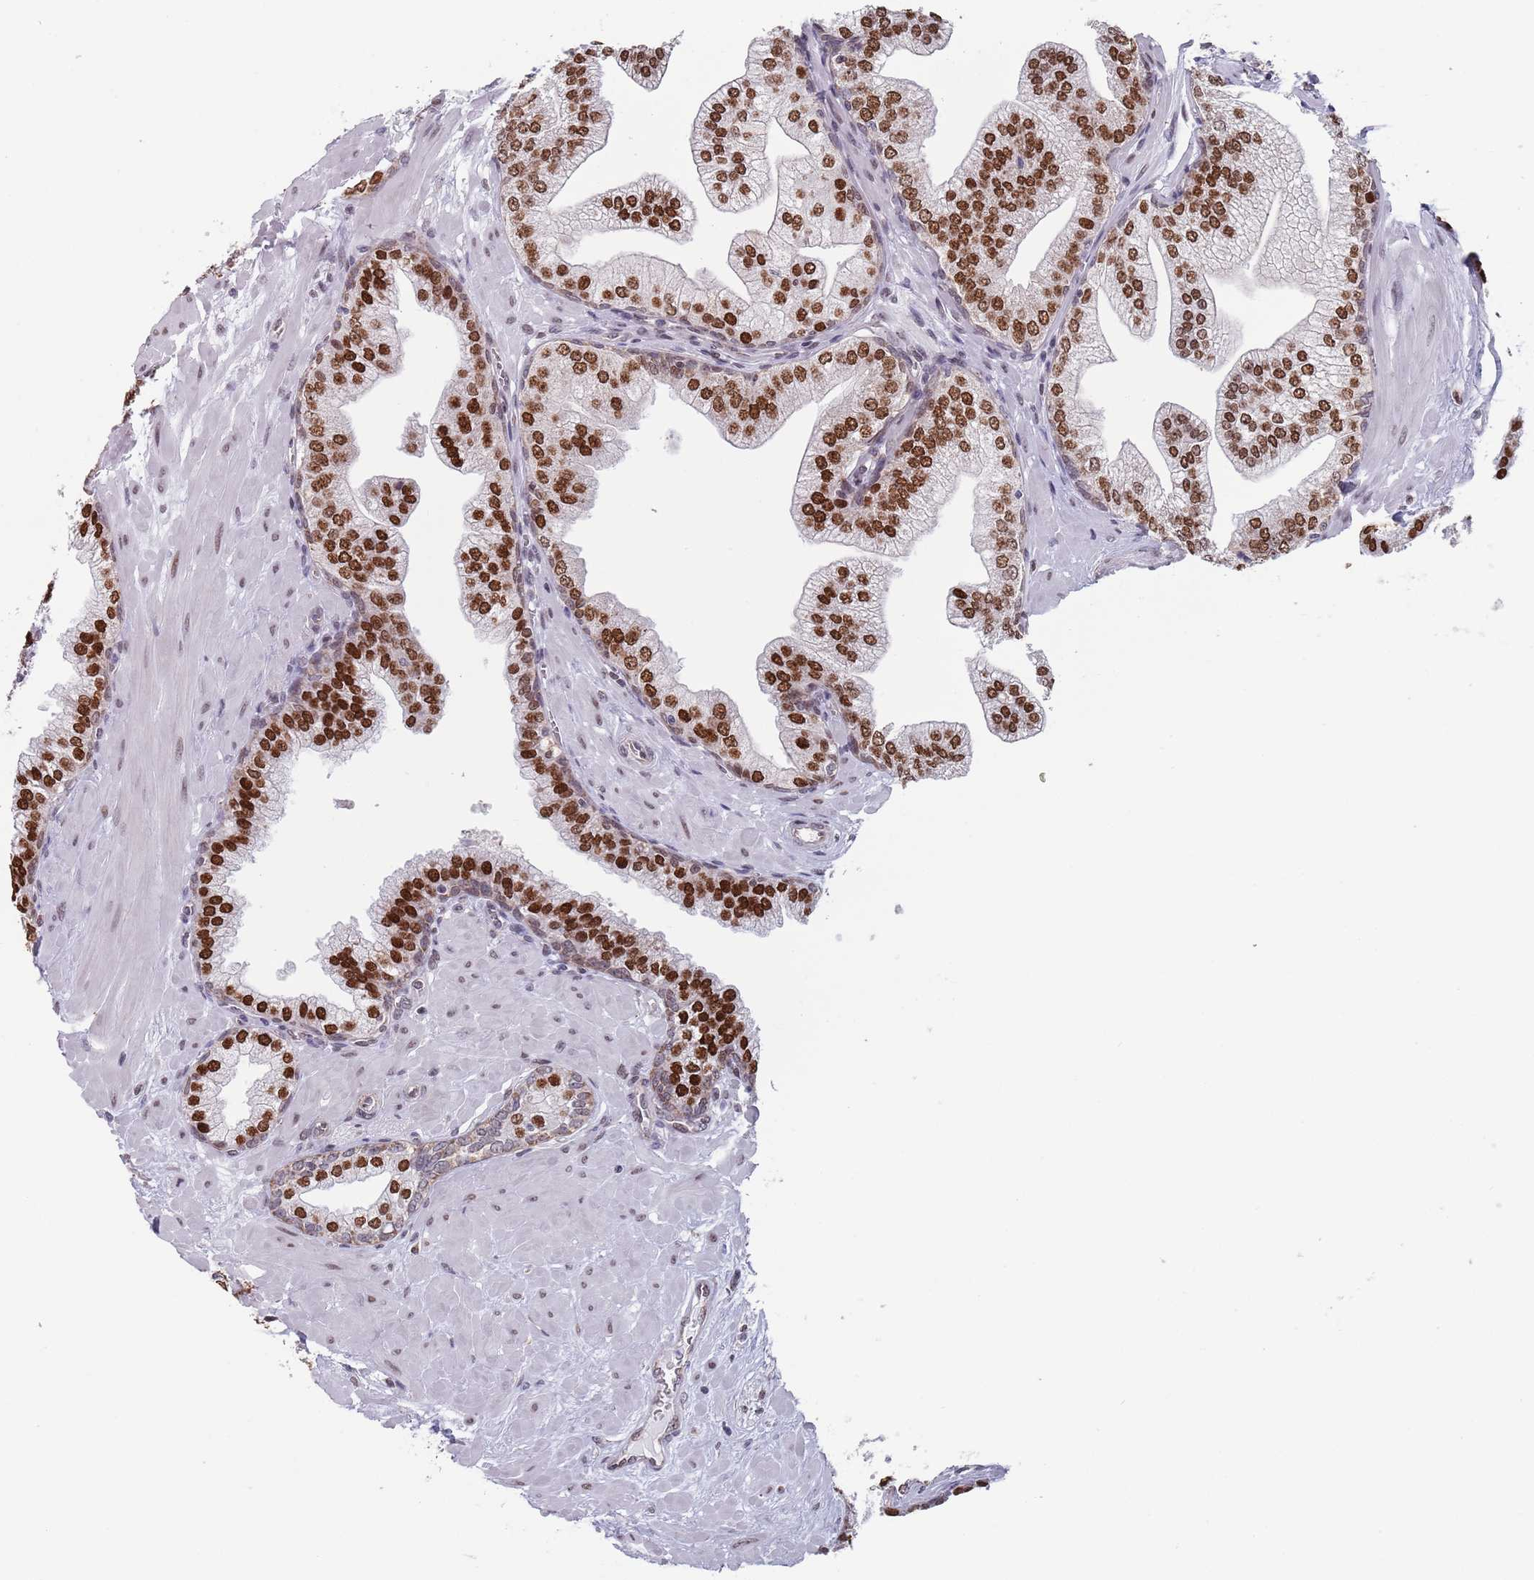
{"staining": {"intensity": "strong", "quantity": ">75%", "location": "nuclear"}, "tissue": "prostate", "cell_type": "Glandular cells", "image_type": "normal", "snomed": [{"axis": "morphology", "description": "Normal tissue, NOS"}, {"axis": "topography", "description": "Prostate"}], "caption": "Immunohistochemical staining of normal human prostate shows >75% levels of strong nuclear protein positivity in approximately >75% of glandular cells.", "gene": "MFSD12", "patient": {"sex": "male", "age": 60}}